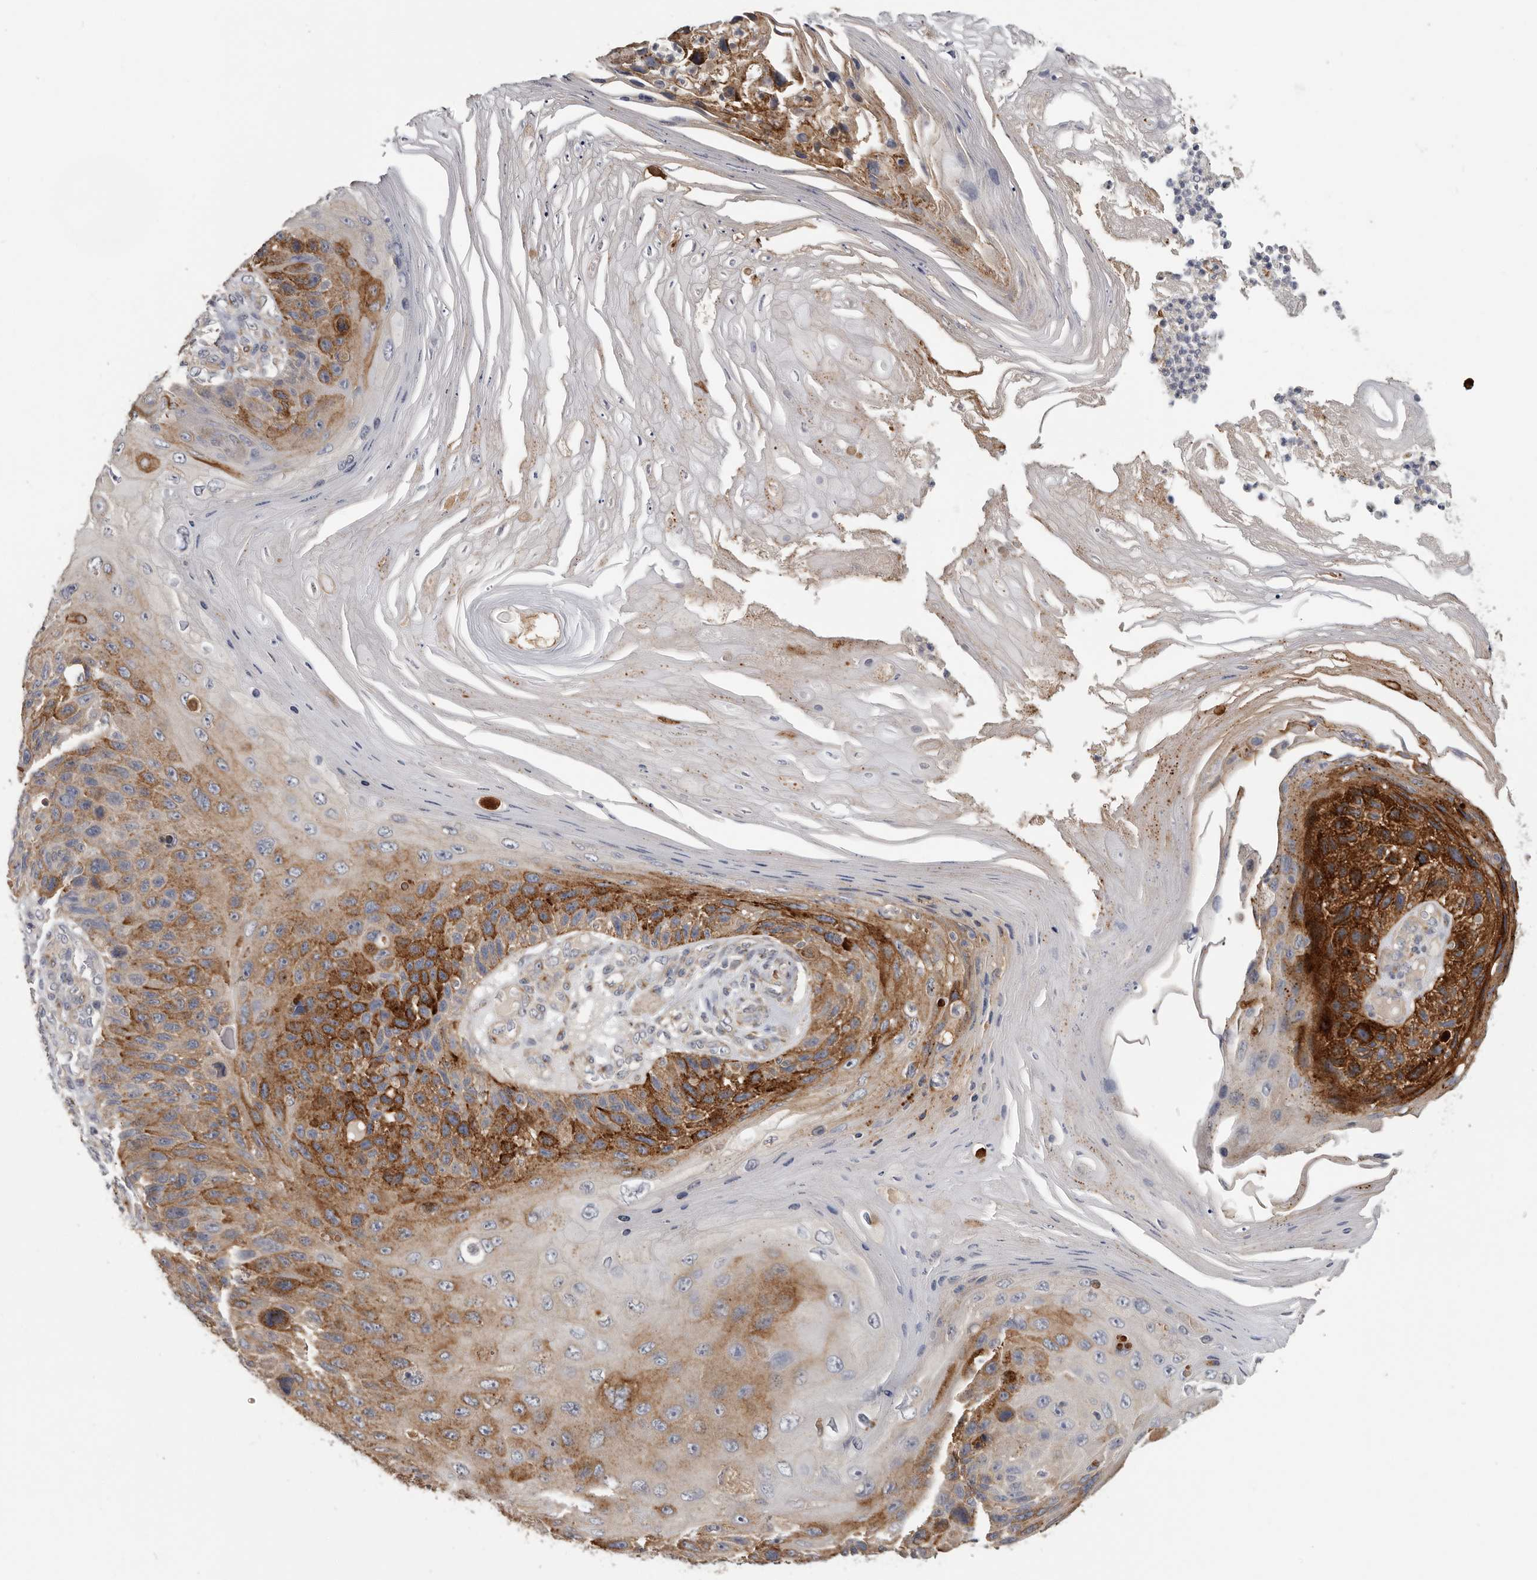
{"staining": {"intensity": "strong", "quantity": ">75%", "location": "cytoplasmic/membranous"}, "tissue": "skin cancer", "cell_type": "Tumor cells", "image_type": "cancer", "snomed": [{"axis": "morphology", "description": "Squamous cell carcinoma, NOS"}, {"axis": "topography", "description": "Skin"}], "caption": "Tumor cells reveal high levels of strong cytoplasmic/membranous positivity in about >75% of cells in skin squamous cell carcinoma.", "gene": "TFRC", "patient": {"sex": "female", "age": 88}}